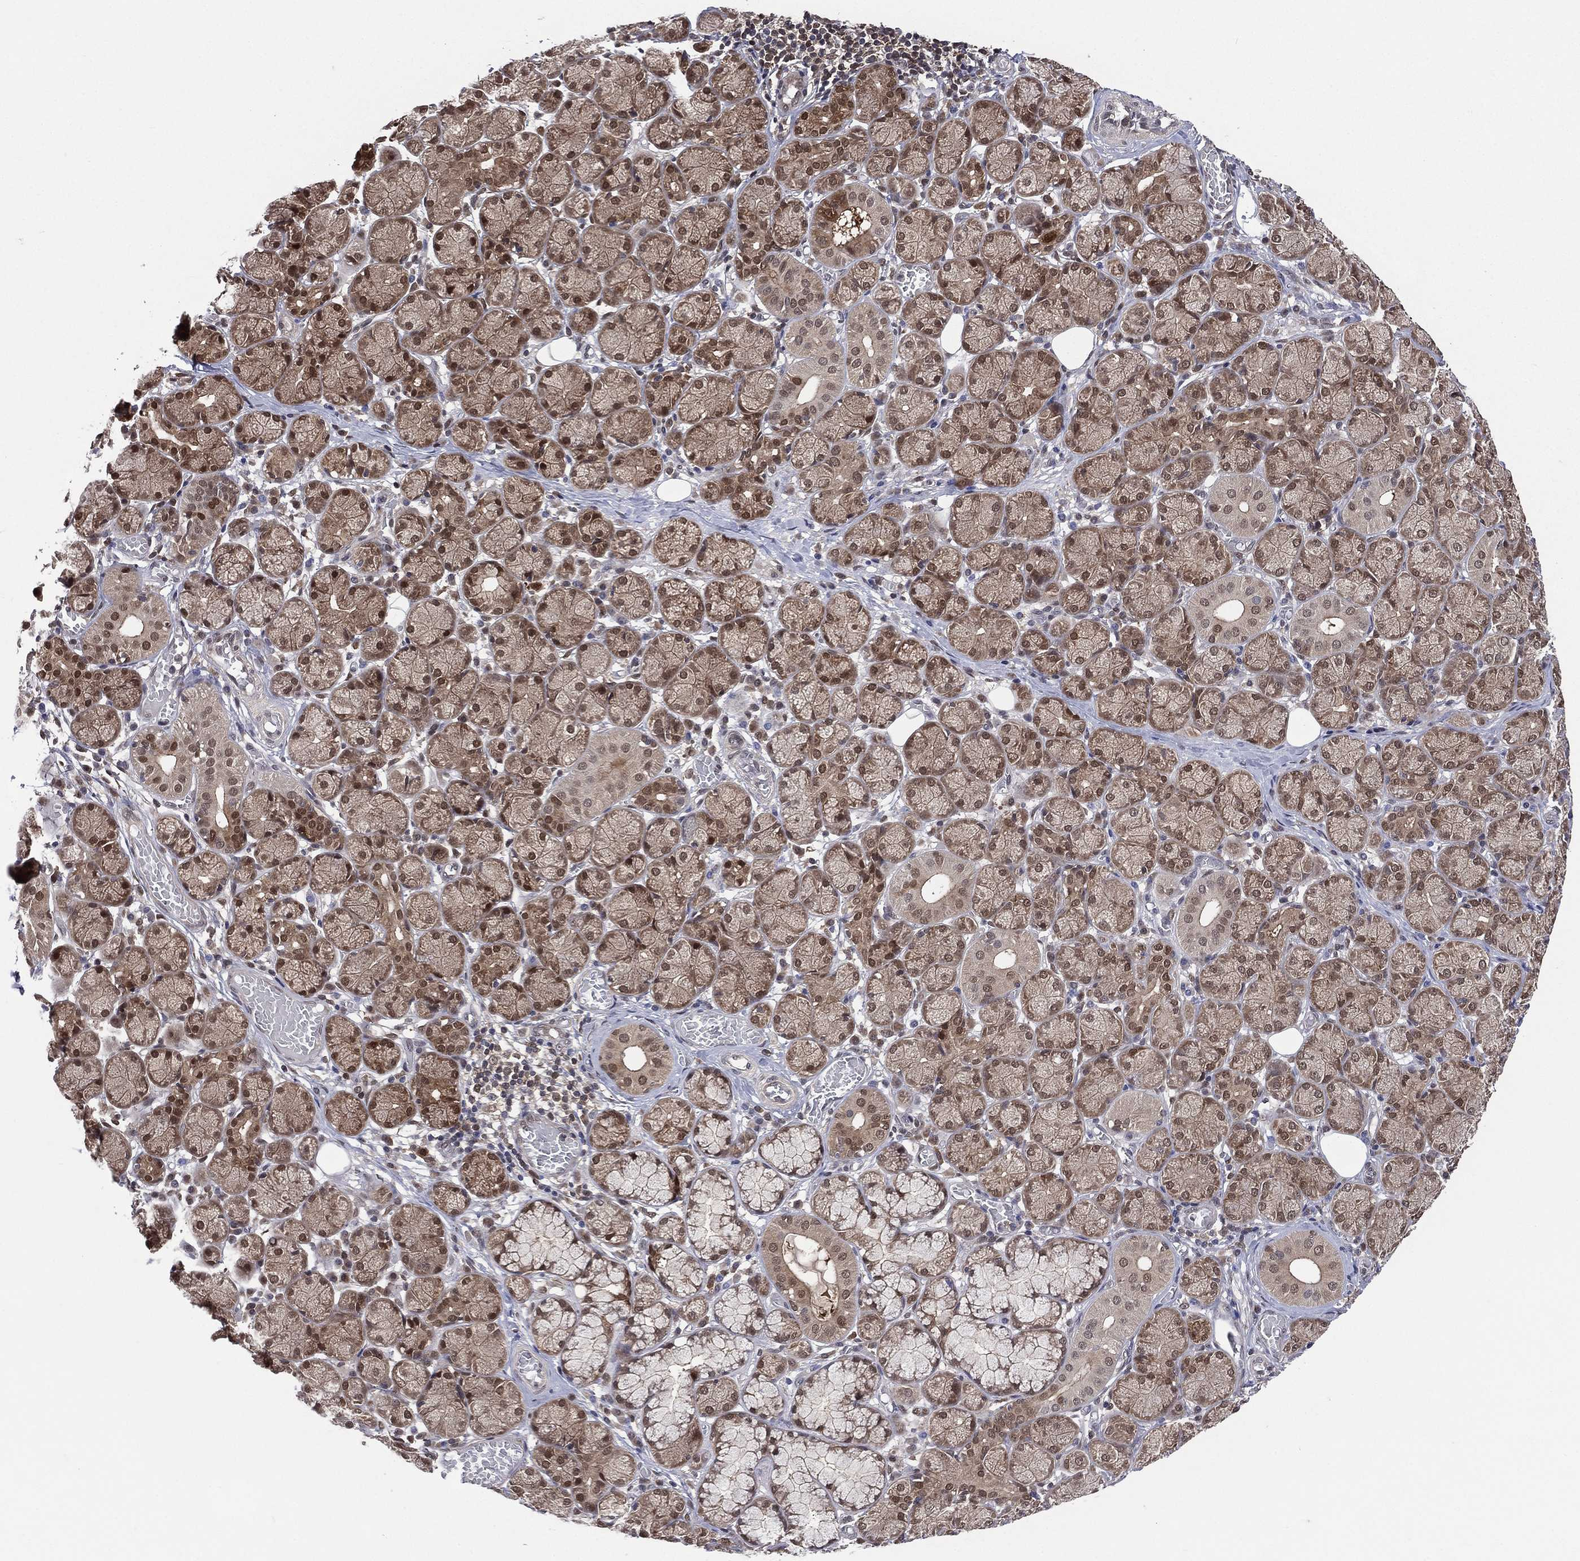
{"staining": {"intensity": "moderate", "quantity": ">75%", "location": "cytoplasmic/membranous,nuclear"}, "tissue": "salivary gland", "cell_type": "Glandular cells", "image_type": "normal", "snomed": [{"axis": "morphology", "description": "Normal tissue, NOS"}, {"axis": "topography", "description": "Salivary gland"}, {"axis": "topography", "description": "Peripheral nerve tissue"}], "caption": "Protein expression by immunohistochemistry (IHC) shows moderate cytoplasmic/membranous,nuclear expression in approximately >75% of glandular cells in unremarkable salivary gland. The staining was performed using DAB to visualize the protein expression in brown, while the nuclei were stained in blue with hematoxylin (Magnification: 20x).", "gene": "MTAP", "patient": {"sex": "female", "age": 24}}